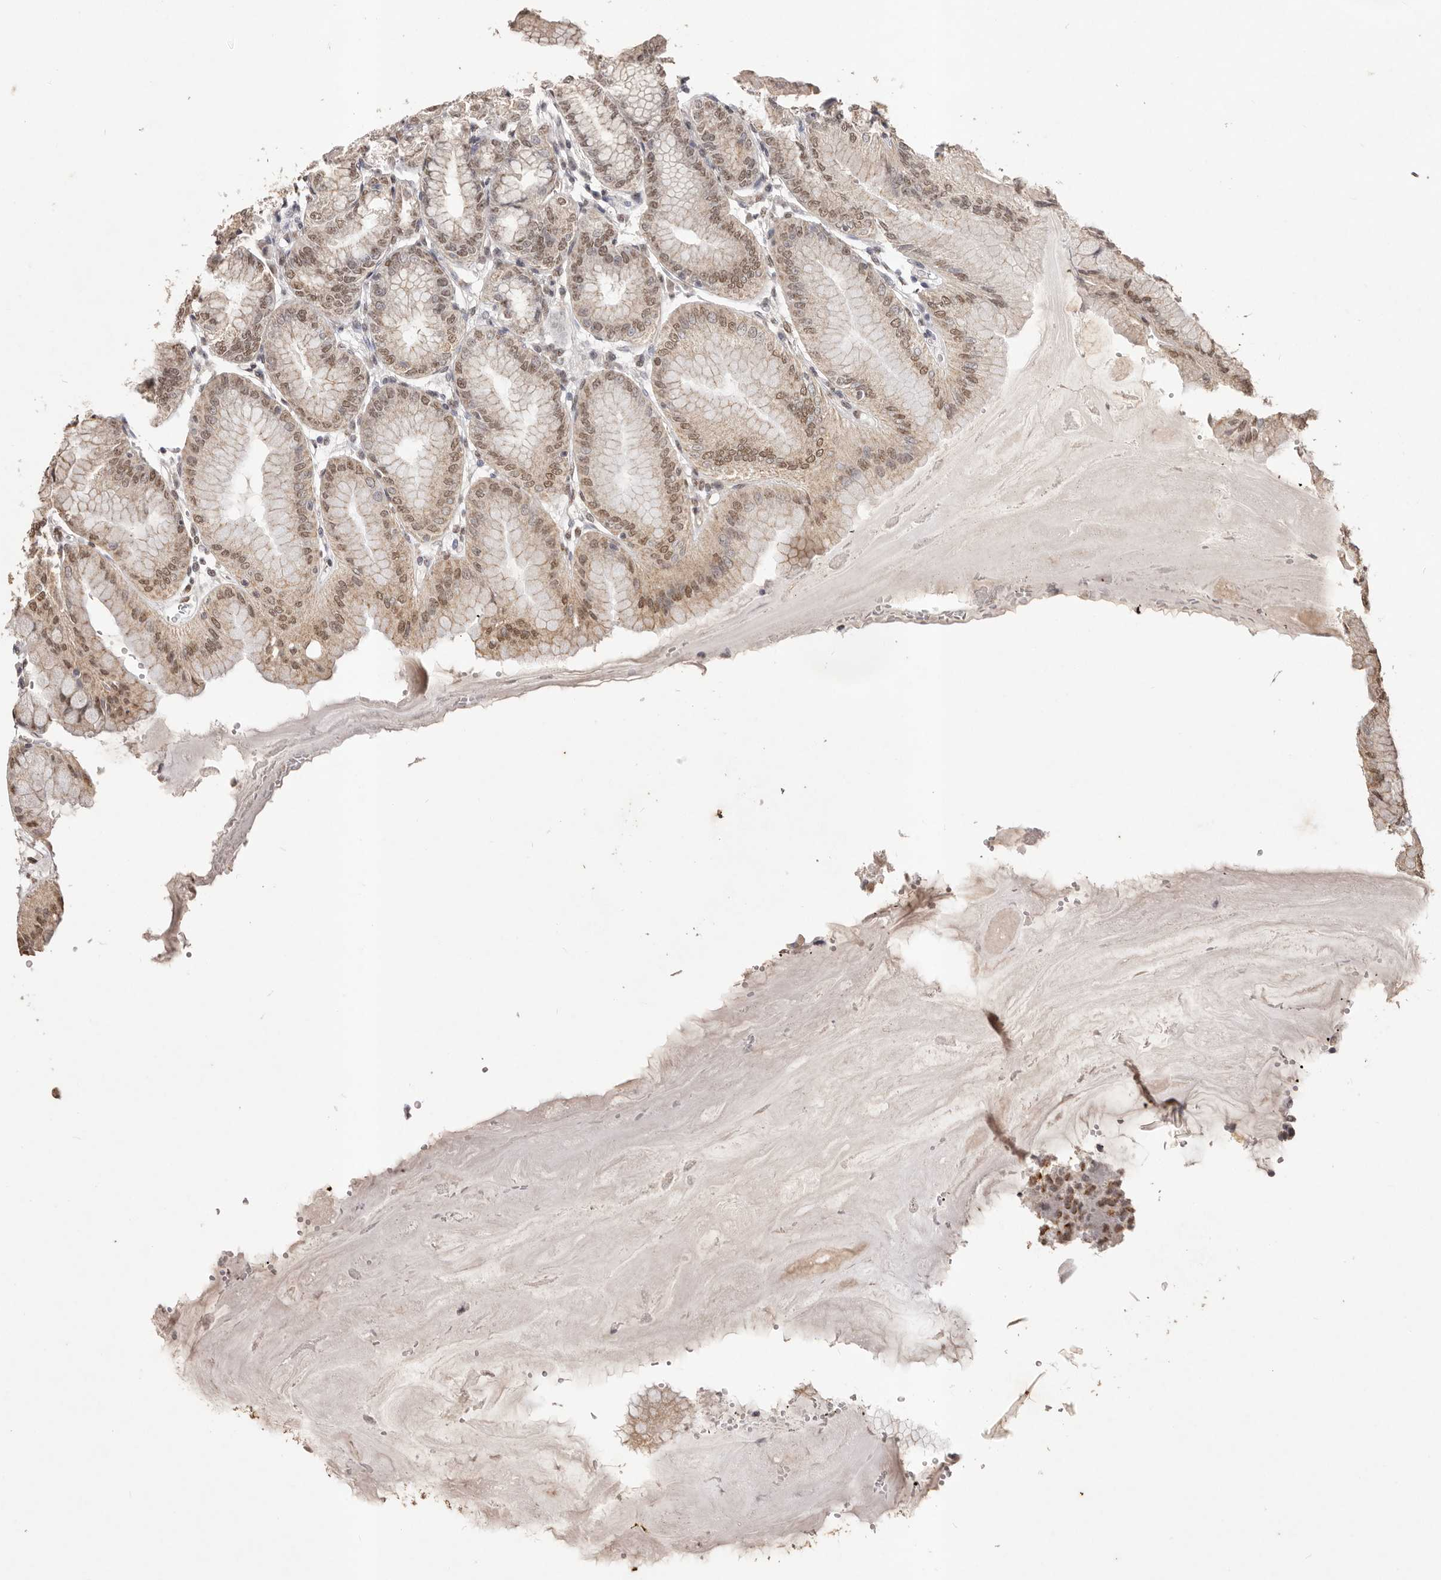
{"staining": {"intensity": "moderate", "quantity": ">75%", "location": "nuclear"}, "tissue": "stomach", "cell_type": "Glandular cells", "image_type": "normal", "snomed": [{"axis": "morphology", "description": "Normal tissue, NOS"}, {"axis": "topography", "description": "Stomach, lower"}], "caption": "Immunohistochemical staining of normal stomach shows medium levels of moderate nuclear expression in approximately >75% of glandular cells. (DAB IHC, brown staining for protein, blue staining for nuclei).", "gene": "RPS6KA5", "patient": {"sex": "male", "age": 71}}